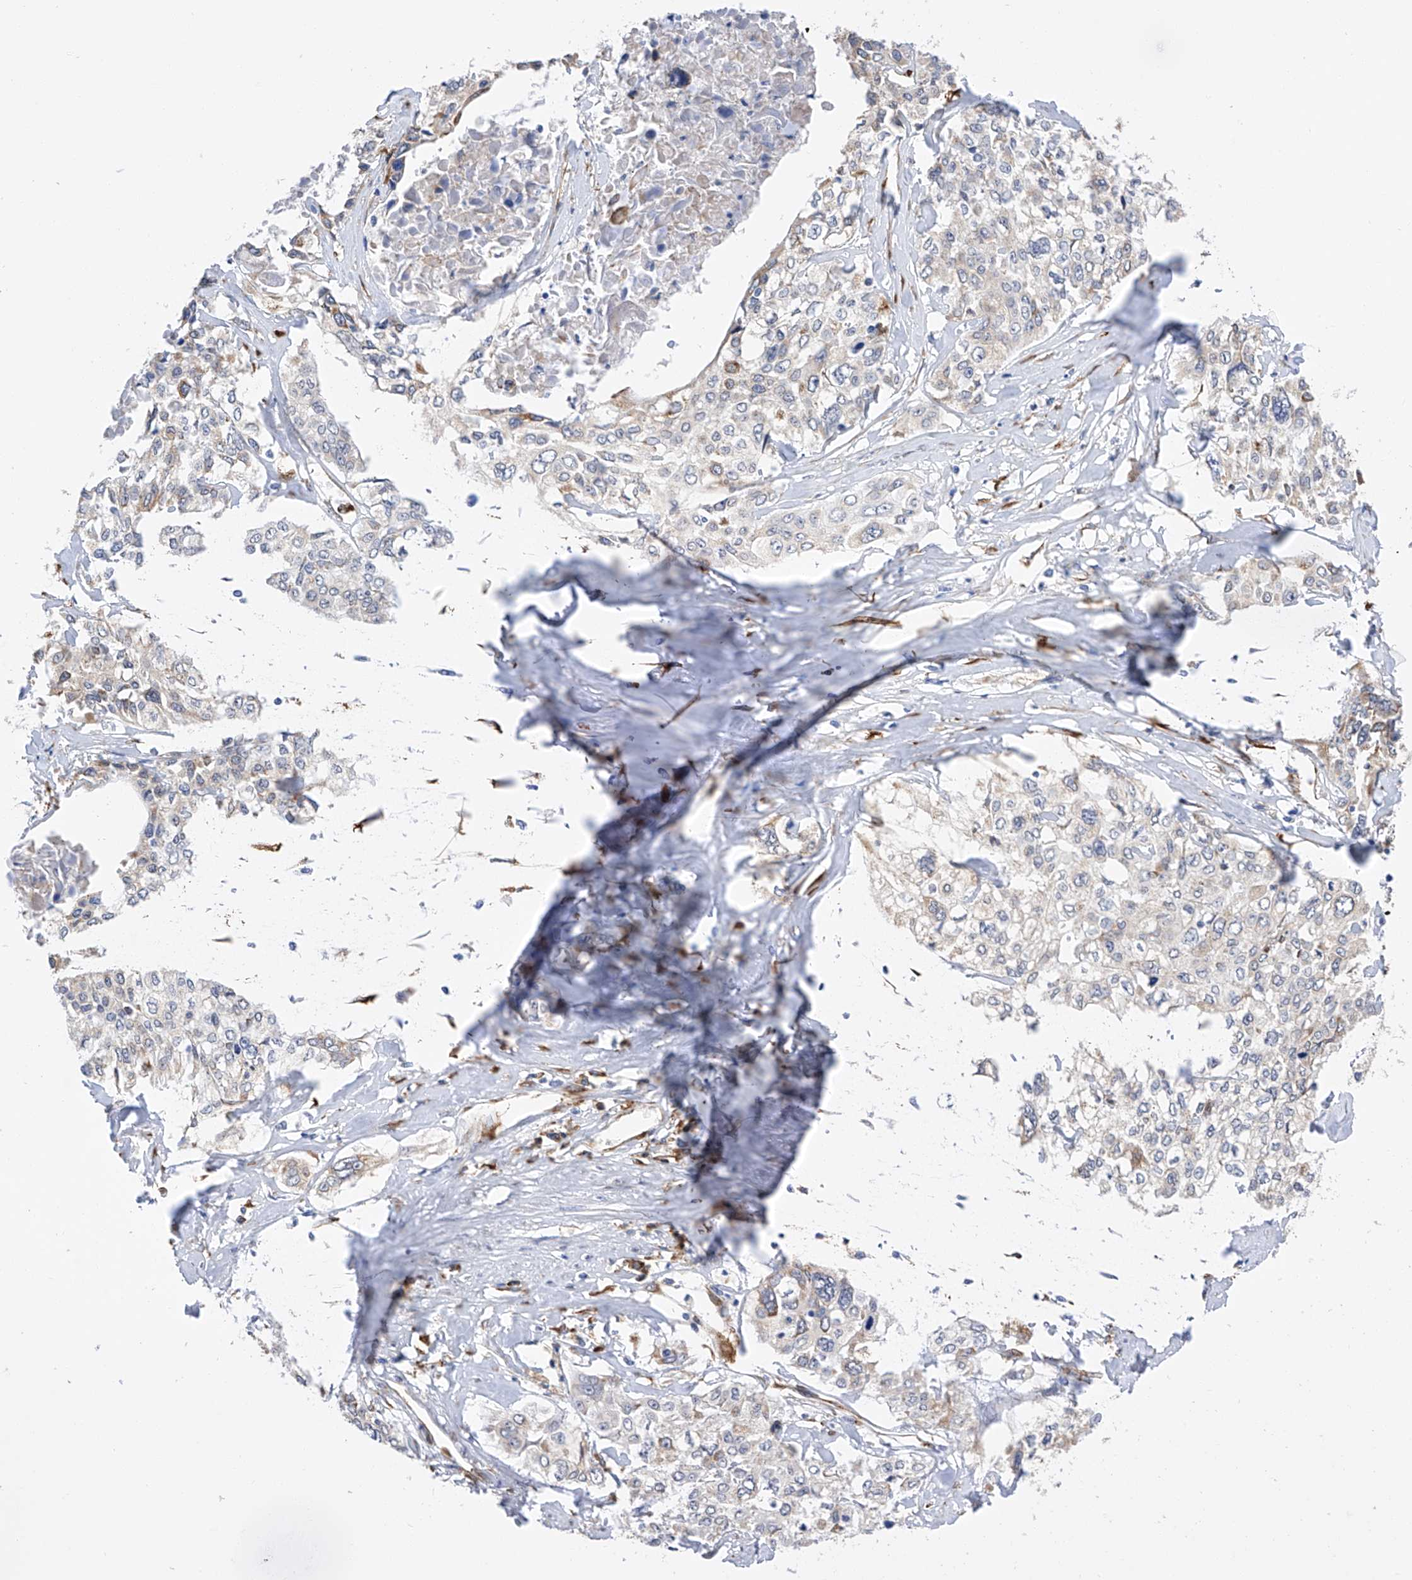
{"staining": {"intensity": "negative", "quantity": "none", "location": "none"}, "tissue": "cervical cancer", "cell_type": "Tumor cells", "image_type": "cancer", "snomed": [{"axis": "morphology", "description": "Squamous cell carcinoma, NOS"}, {"axis": "topography", "description": "Cervix"}], "caption": "Immunohistochemical staining of squamous cell carcinoma (cervical) demonstrates no significant expression in tumor cells. The staining was performed using DAB to visualize the protein expression in brown, while the nuclei were stained in blue with hematoxylin (Magnification: 20x).", "gene": "PDIA5", "patient": {"sex": "female", "age": 31}}